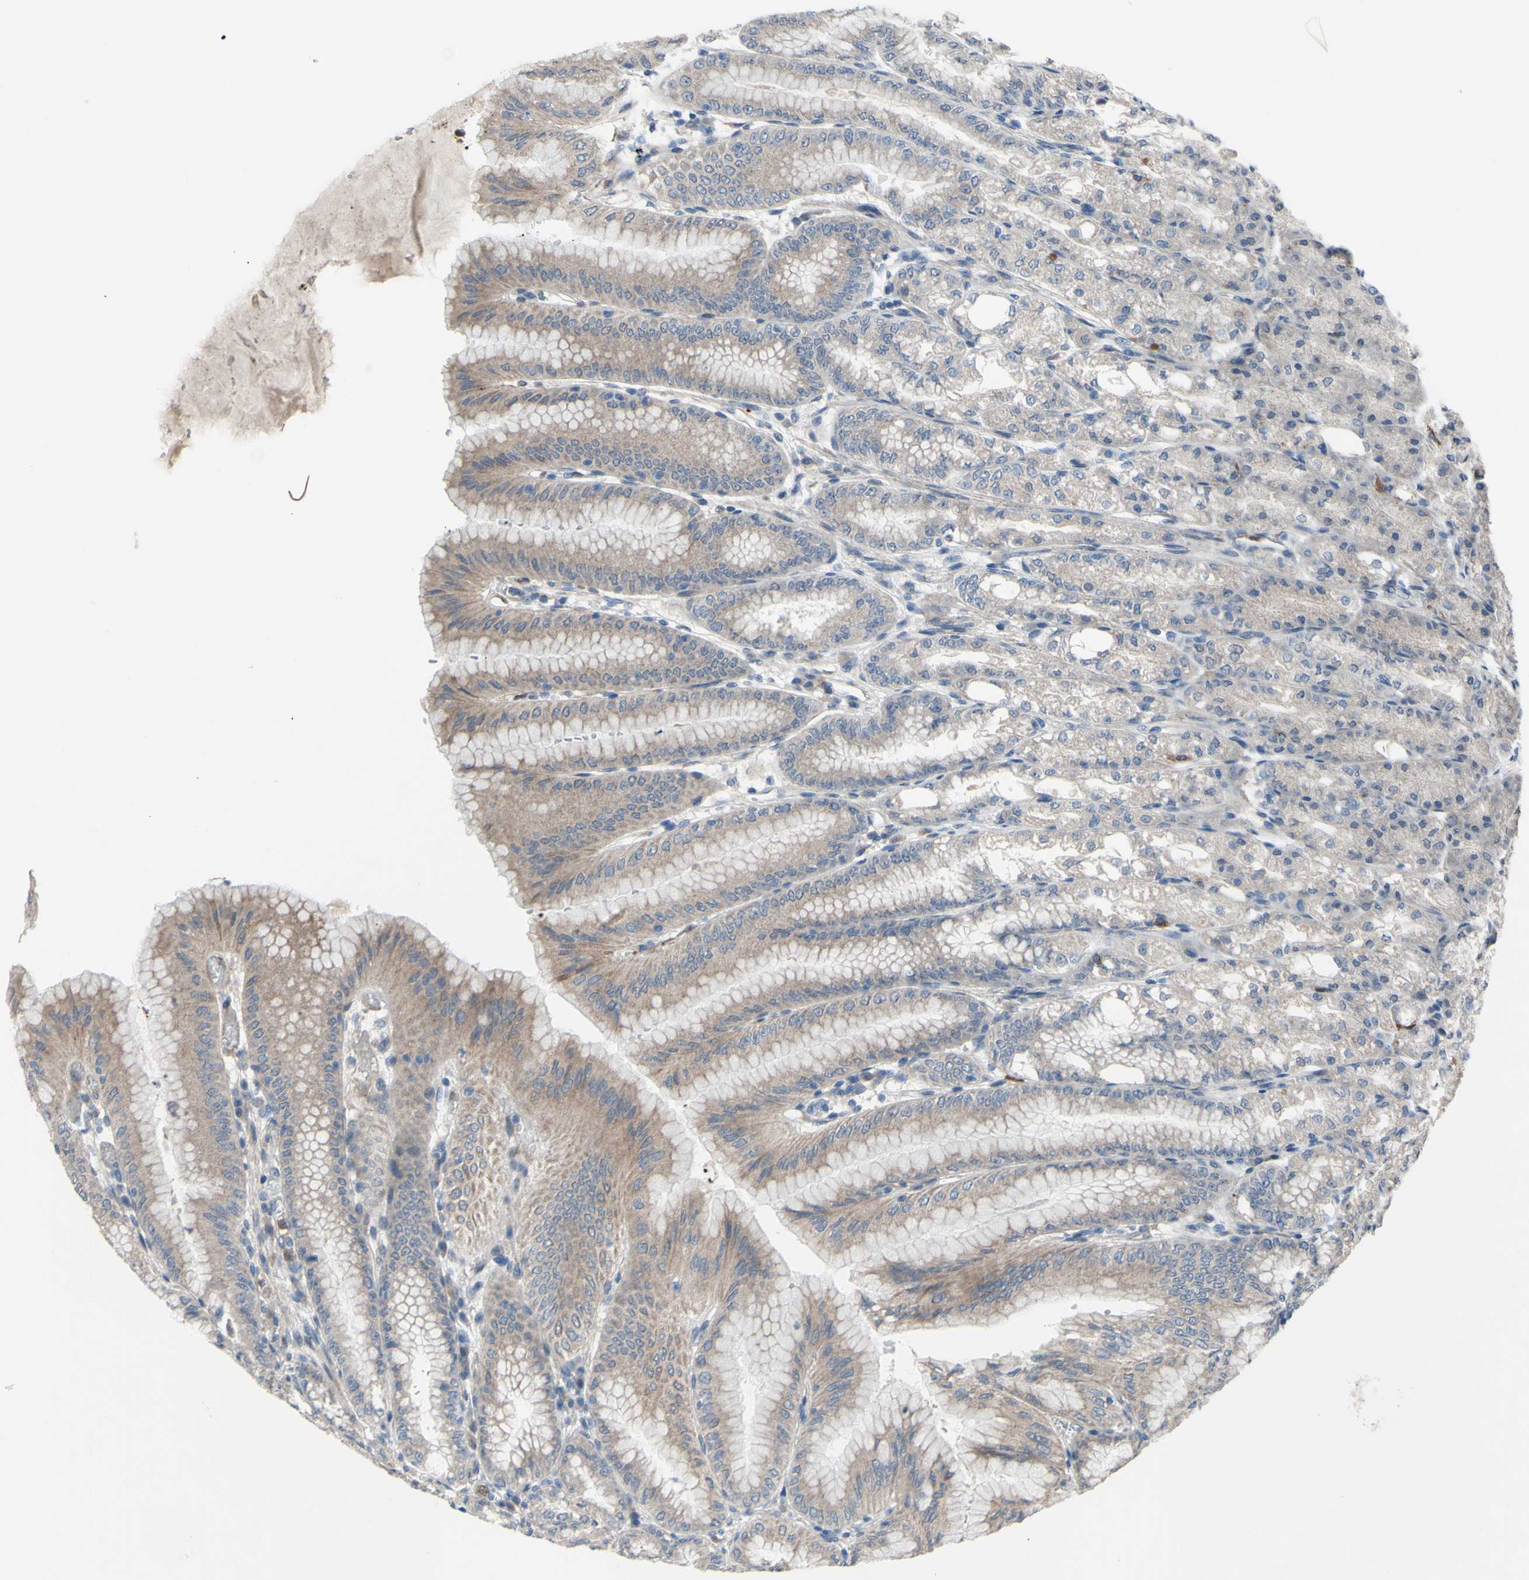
{"staining": {"intensity": "moderate", "quantity": ">75%", "location": "cytoplasmic/membranous"}, "tissue": "stomach", "cell_type": "Glandular cells", "image_type": "normal", "snomed": [{"axis": "morphology", "description": "Normal tissue, NOS"}, {"axis": "topography", "description": "Stomach, lower"}], "caption": "Immunohistochemical staining of benign human stomach demonstrates medium levels of moderate cytoplasmic/membranous expression in approximately >75% of glandular cells.", "gene": "GRAMD2B", "patient": {"sex": "male", "age": 71}}